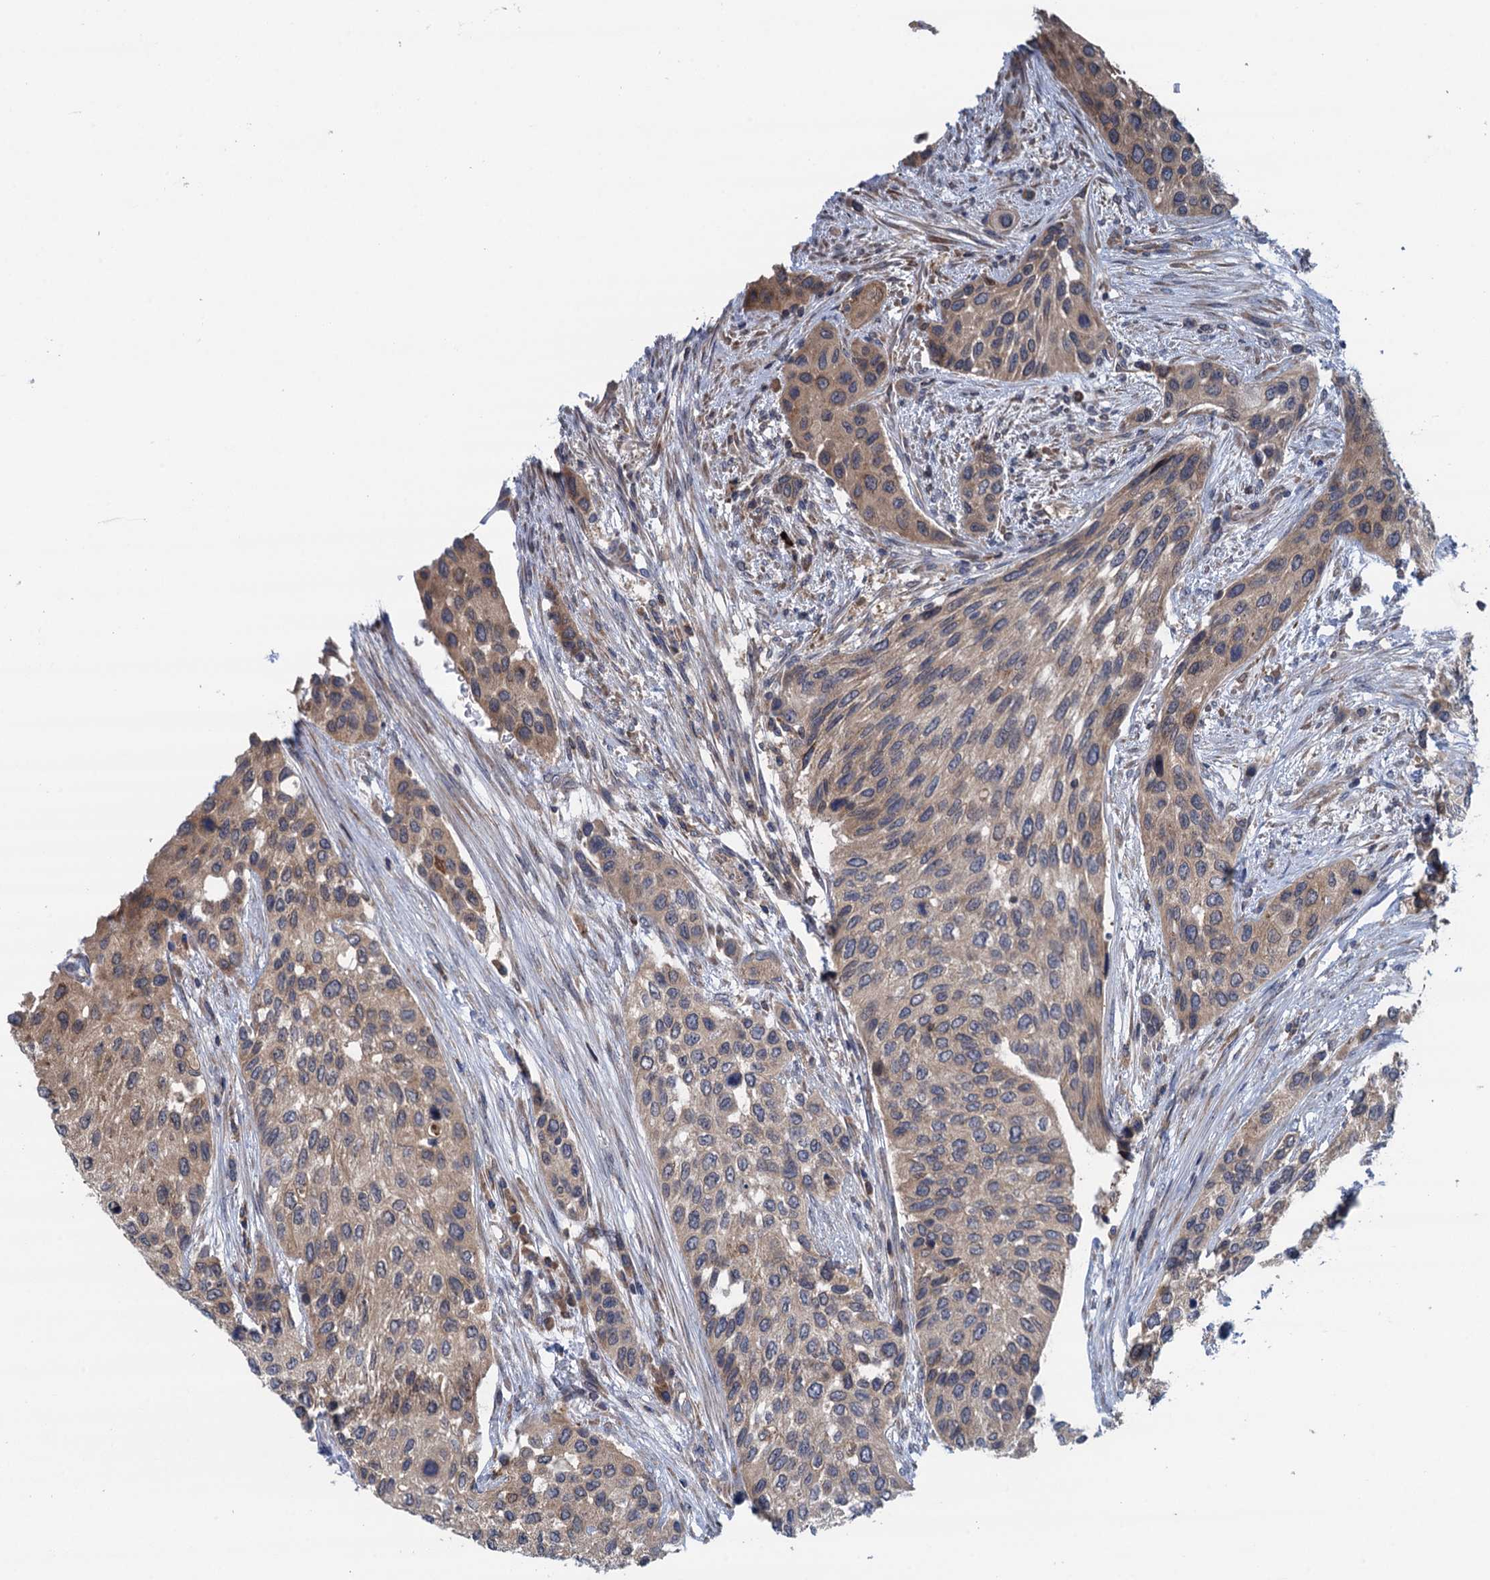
{"staining": {"intensity": "weak", "quantity": ">75%", "location": "cytoplasmic/membranous"}, "tissue": "urothelial cancer", "cell_type": "Tumor cells", "image_type": "cancer", "snomed": [{"axis": "morphology", "description": "Normal tissue, NOS"}, {"axis": "morphology", "description": "Urothelial carcinoma, High grade"}, {"axis": "topography", "description": "Vascular tissue"}, {"axis": "topography", "description": "Urinary bladder"}], "caption": "High-magnification brightfield microscopy of urothelial cancer stained with DAB (brown) and counterstained with hematoxylin (blue). tumor cells exhibit weak cytoplasmic/membranous expression is present in about>75% of cells. Immunohistochemistry (ihc) stains the protein of interest in brown and the nuclei are stained blue.", "gene": "CNTN5", "patient": {"sex": "female", "age": 56}}